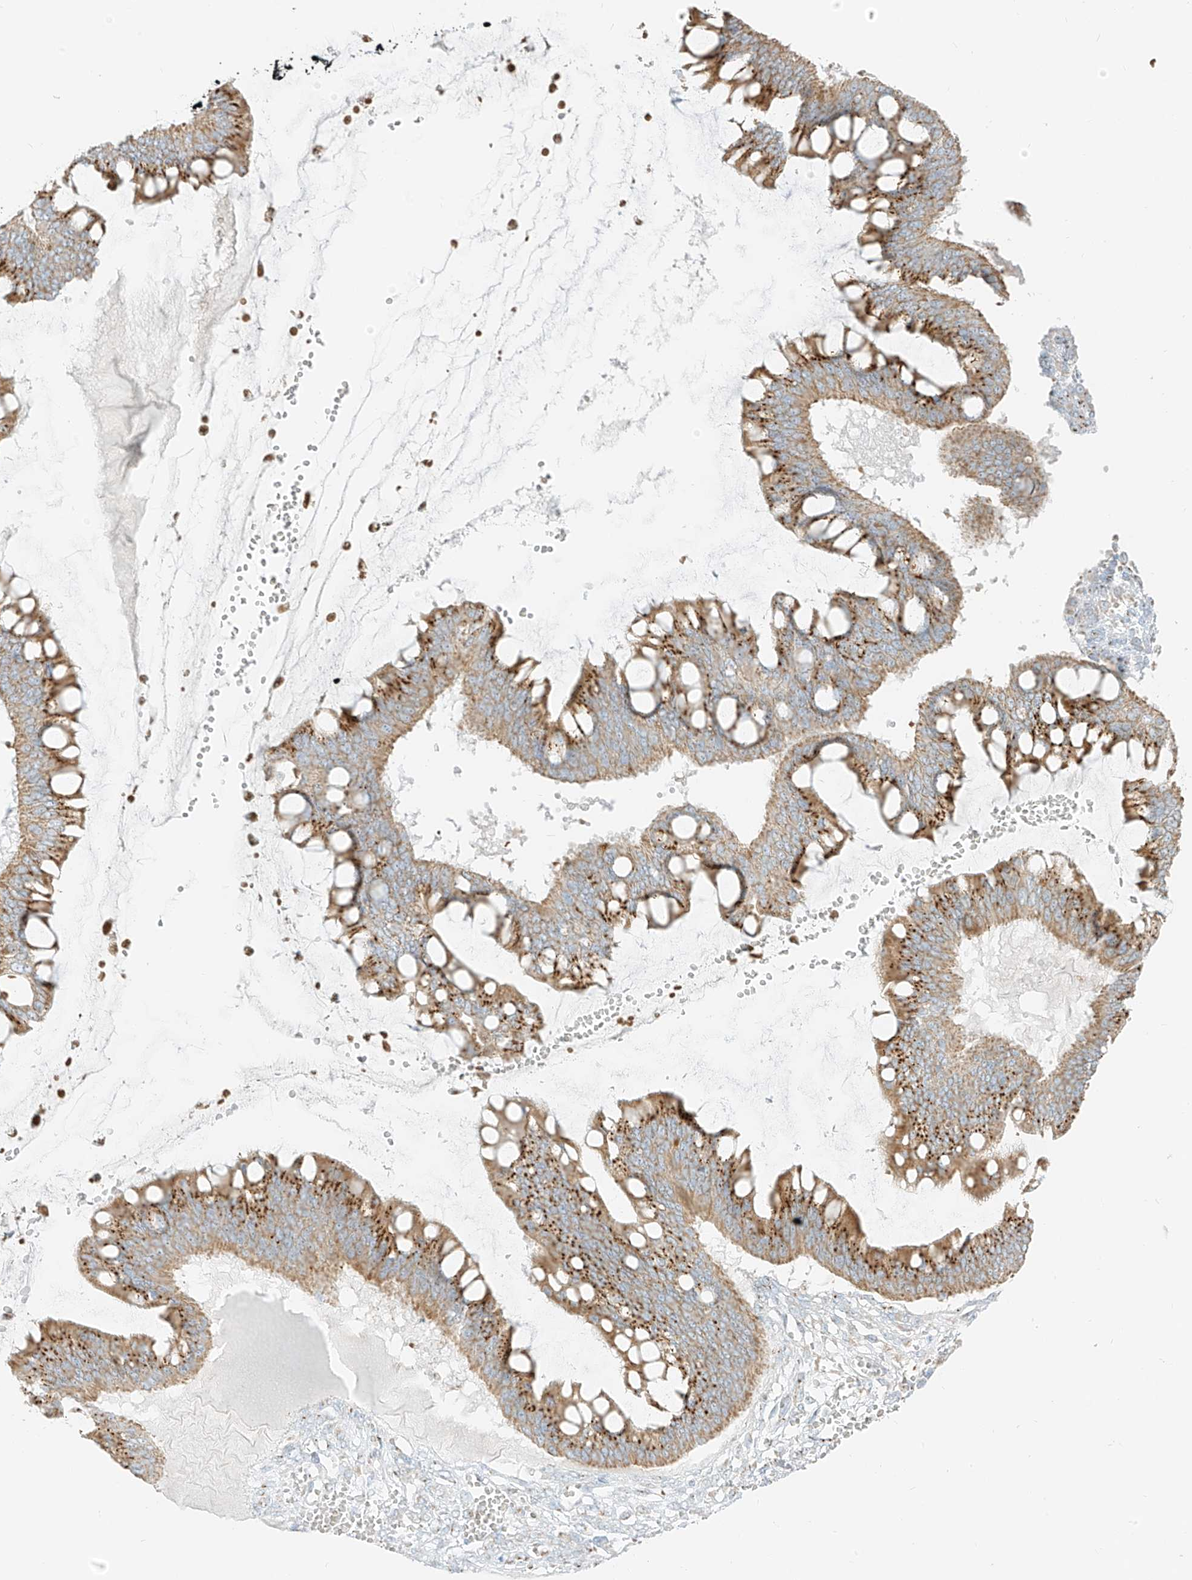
{"staining": {"intensity": "moderate", "quantity": ">75%", "location": "cytoplasmic/membranous"}, "tissue": "ovarian cancer", "cell_type": "Tumor cells", "image_type": "cancer", "snomed": [{"axis": "morphology", "description": "Cystadenocarcinoma, mucinous, NOS"}, {"axis": "topography", "description": "Ovary"}], "caption": "IHC image of human ovarian cancer stained for a protein (brown), which demonstrates medium levels of moderate cytoplasmic/membranous positivity in approximately >75% of tumor cells.", "gene": "TMEM87B", "patient": {"sex": "female", "age": 73}}